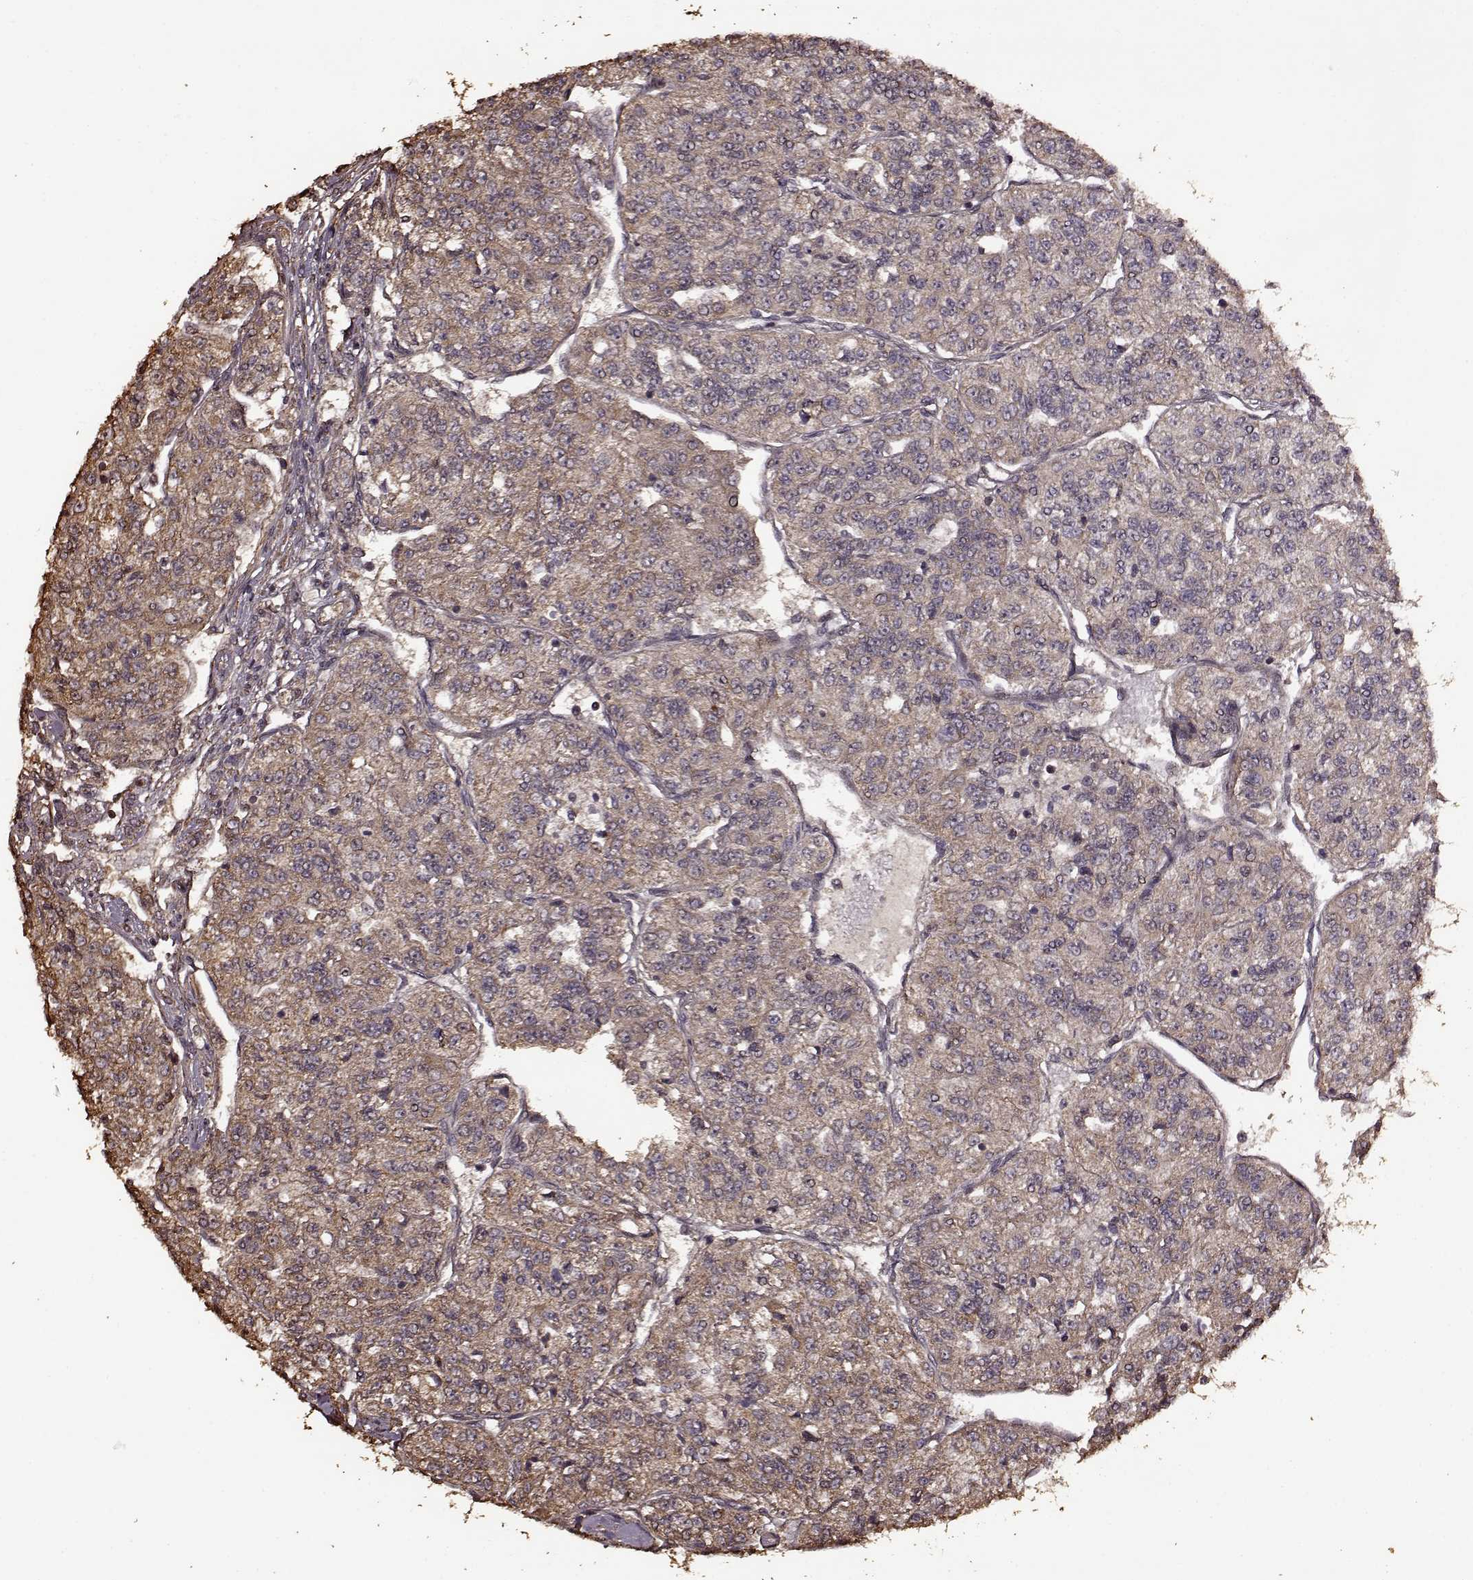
{"staining": {"intensity": "weak", "quantity": ">75%", "location": "cytoplasmic/membranous"}, "tissue": "renal cancer", "cell_type": "Tumor cells", "image_type": "cancer", "snomed": [{"axis": "morphology", "description": "Adenocarcinoma, NOS"}, {"axis": "topography", "description": "Kidney"}], "caption": "DAB immunohistochemical staining of renal cancer exhibits weak cytoplasmic/membranous protein staining in about >75% of tumor cells.", "gene": "FBXW11", "patient": {"sex": "female", "age": 63}}